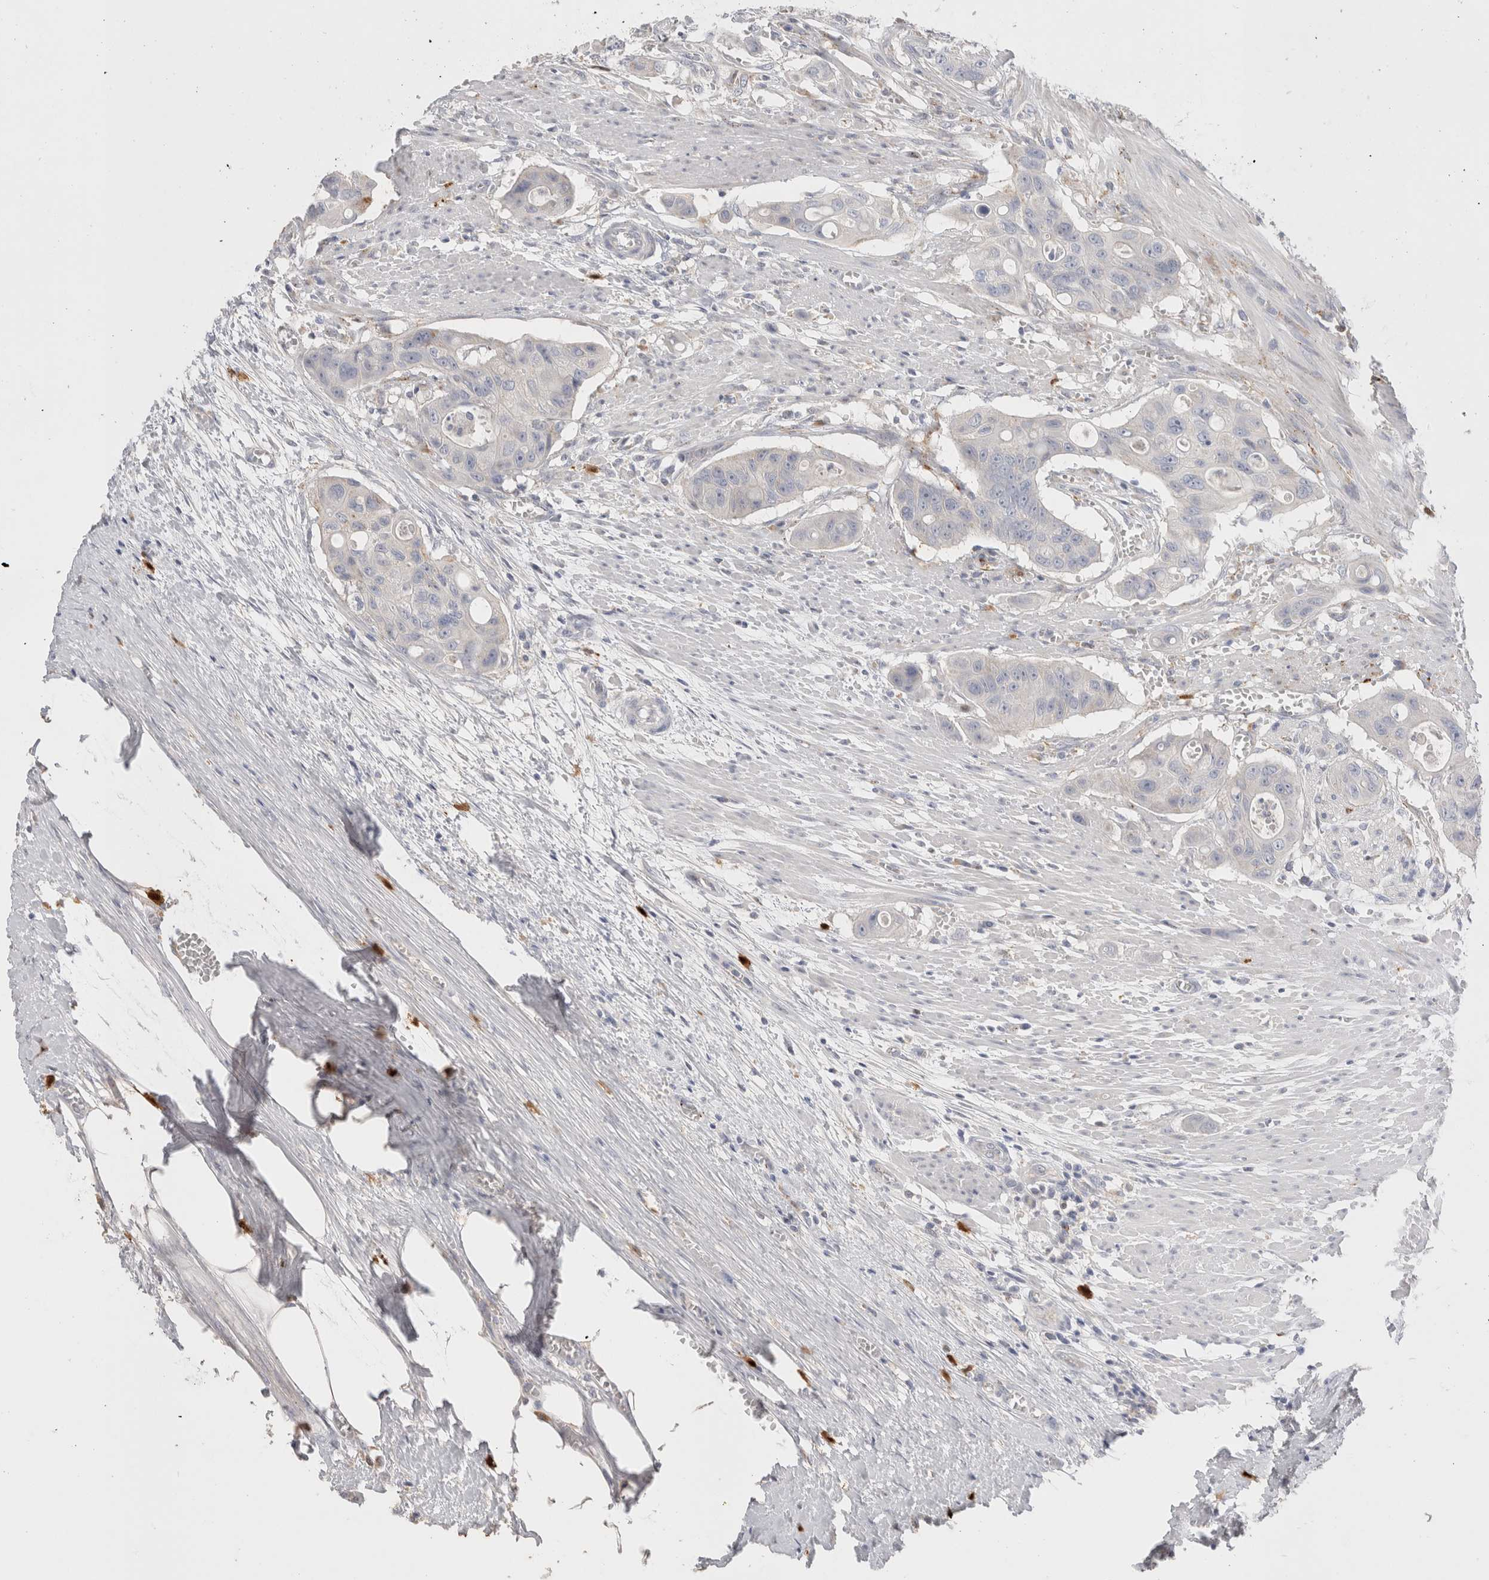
{"staining": {"intensity": "negative", "quantity": "none", "location": "none"}, "tissue": "colorectal cancer", "cell_type": "Tumor cells", "image_type": "cancer", "snomed": [{"axis": "morphology", "description": "Adenocarcinoma, NOS"}, {"axis": "topography", "description": "Colon"}], "caption": "A histopathology image of colorectal cancer (adenocarcinoma) stained for a protein exhibits no brown staining in tumor cells.", "gene": "HPGDS", "patient": {"sex": "female", "age": 57}}